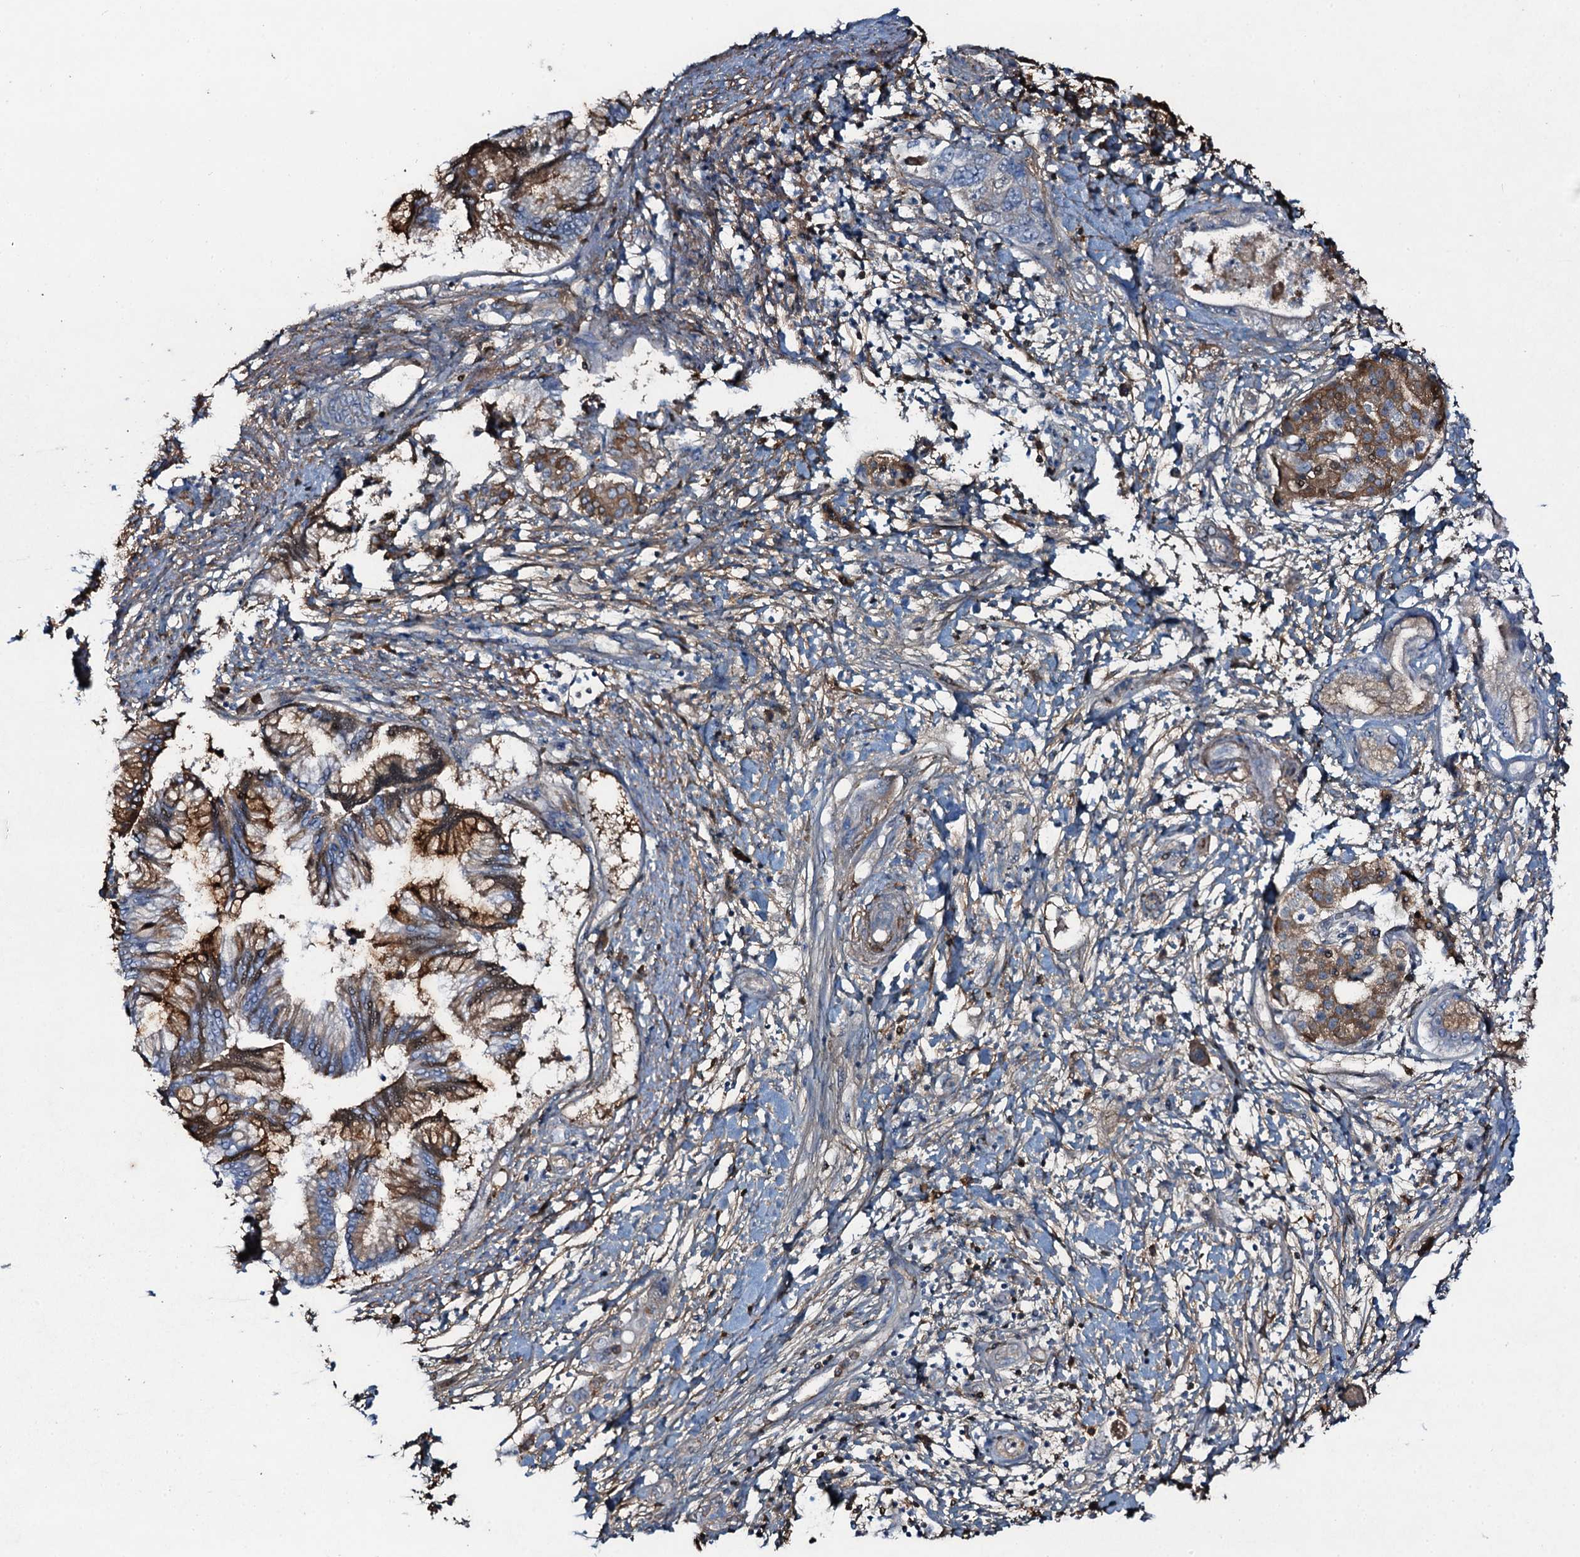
{"staining": {"intensity": "strong", "quantity": "25%-75%", "location": "cytoplasmic/membranous"}, "tissue": "pancreatic cancer", "cell_type": "Tumor cells", "image_type": "cancer", "snomed": [{"axis": "morphology", "description": "Adenocarcinoma, NOS"}, {"axis": "topography", "description": "Pancreas"}], "caption": "Pancreatic cancer (adenocarcinoma) stained with a brown dye demonstrates strong cytoplasmic/membranous positive expression in approximately 25%-75% of tumor cells.", "gene": "EDN1", "patient": {"sex": "female", "age": 73}}